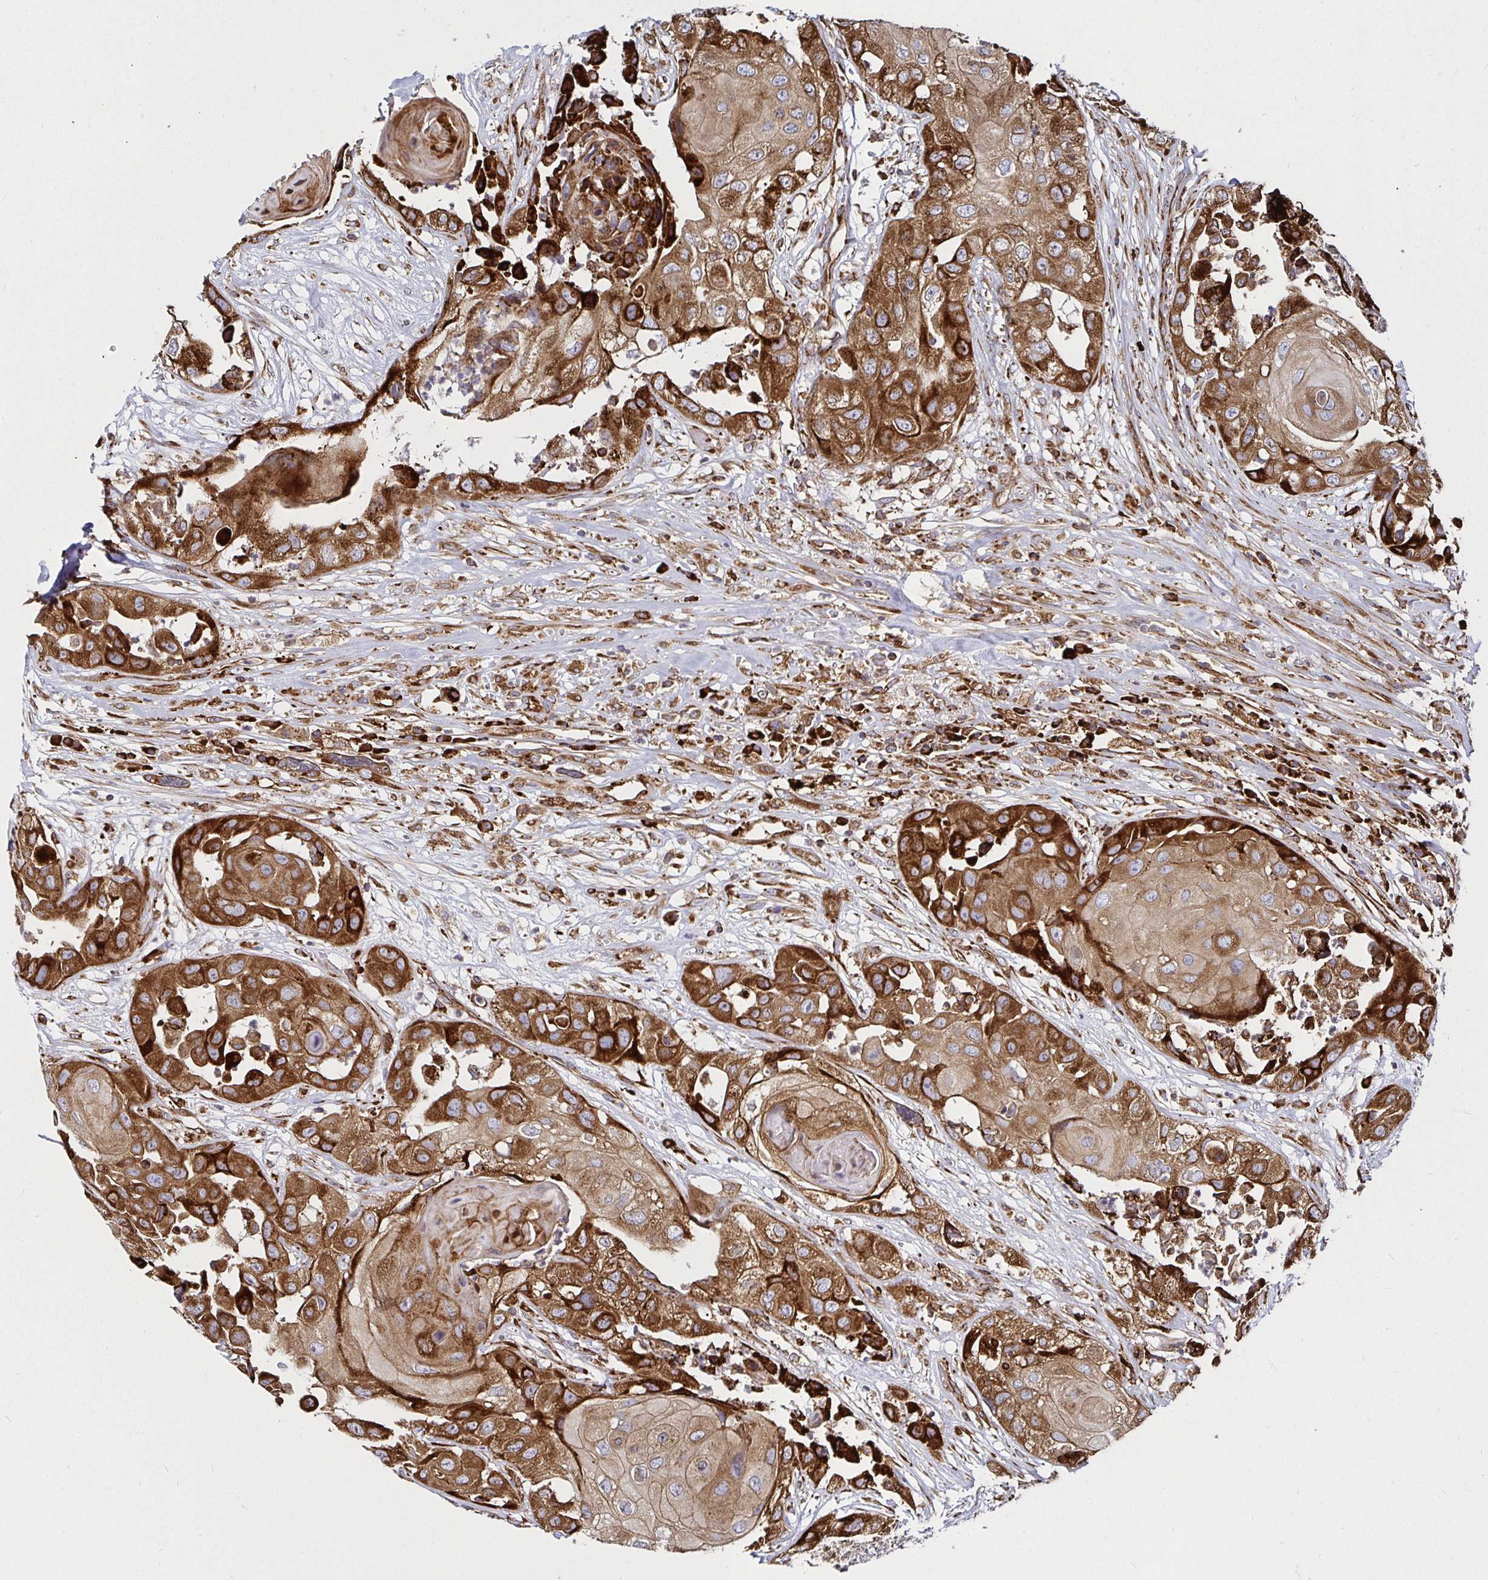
{"staining": {"intensity": "moderate", "quantity": ">75%", "location": "cytoplasmic/membranous"}, "tissue": "head and neck cancer", "cell_type": "Tumor cells", "image_type": "cancer", "snomed": [{"axis": "morphology", "description": "Squamous cell carcinoma, NOS"}, {"axis": "topography", "description": "Head-Neck"}], "caption": "Protein staining shows moderate cytoplasmic/membranous expression in approximately >75% of tumor cells in head and neck cancer (squamous cell carcinoma). (DAB IHC with brightfield microscopy, high magnification).", "gene": "SMYD3", "patient": {"sex": "male", "age": 83}}